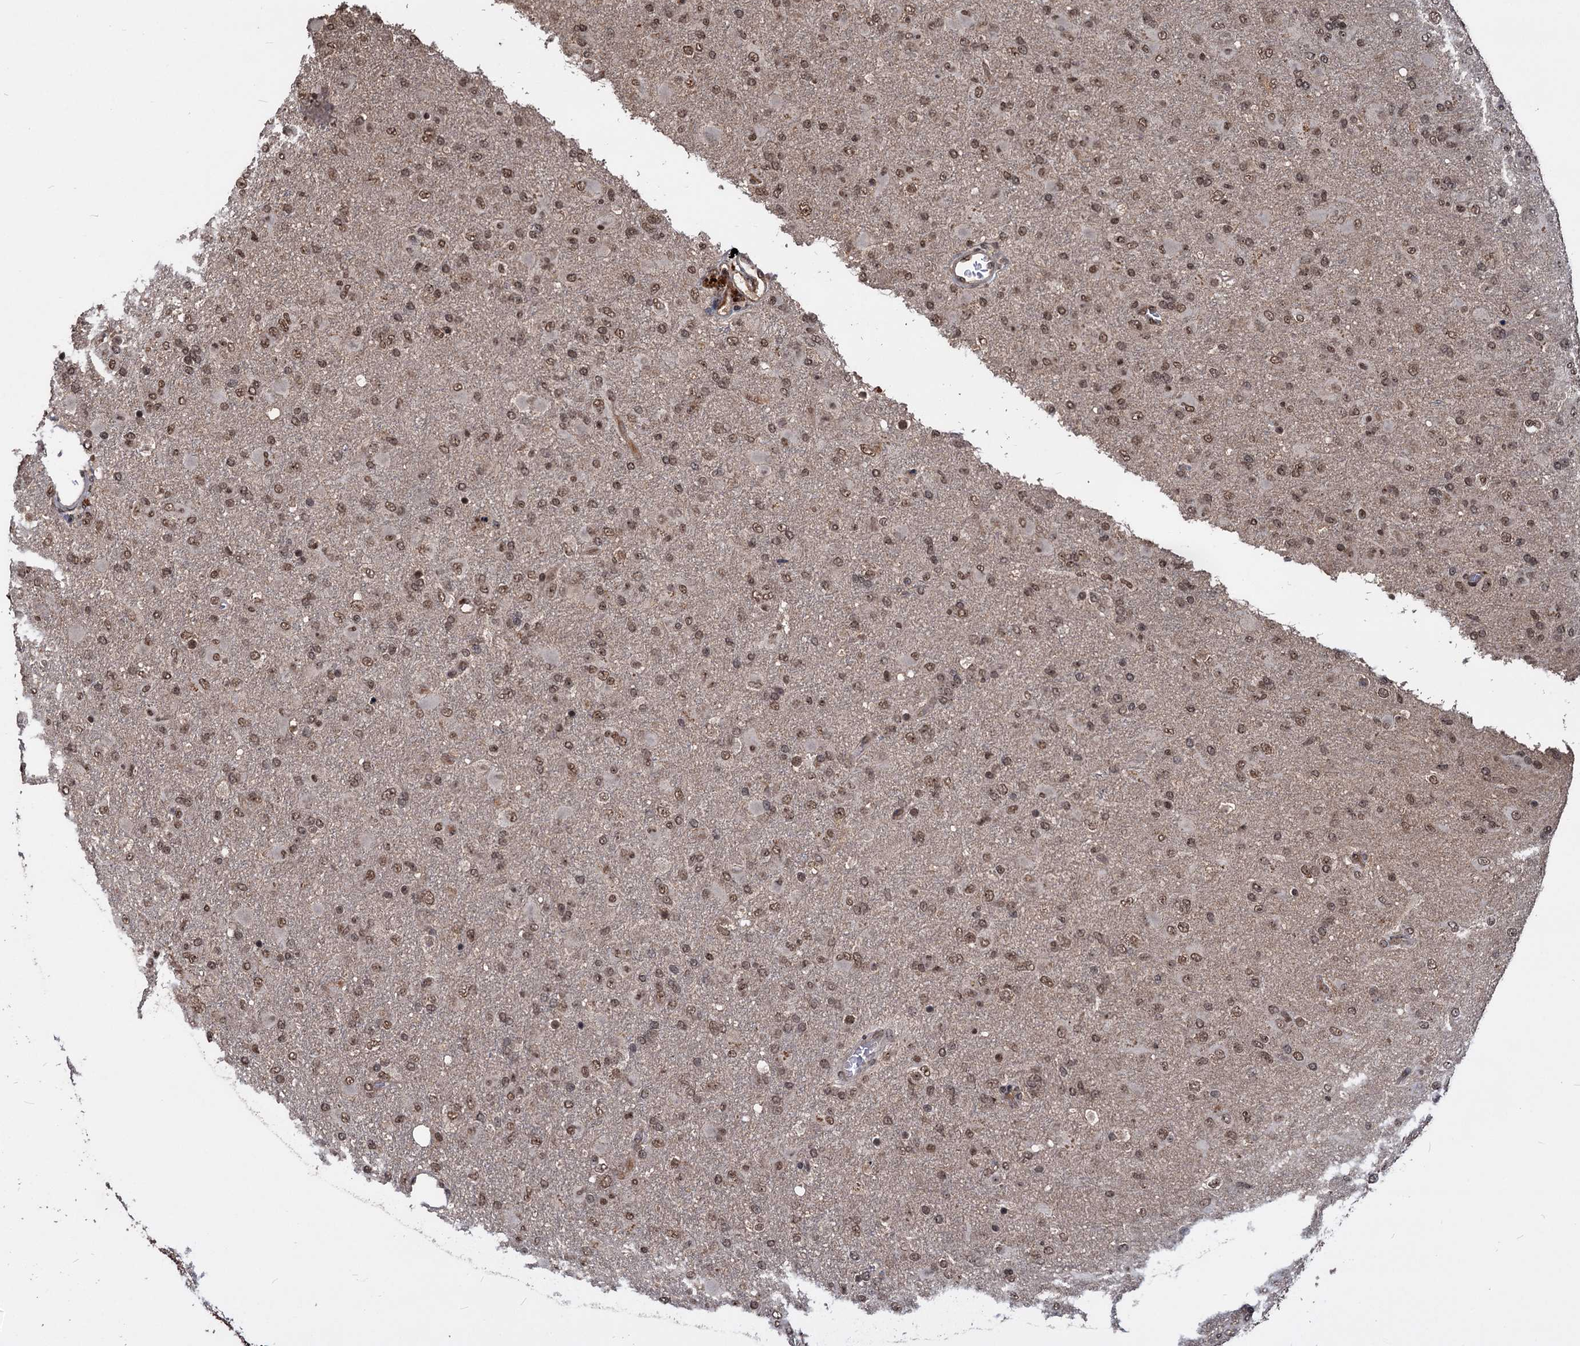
{"staining": {"intensity": "moderate", "quantity": ">75%", "location": "nuclear"}, "tissue": "glioma", "cell_type": "Tumor cells", "image_type": "cancer", "snomed": [{"axis": "morphology", "description": "Glioma, malignant, Low grade"}, {"axis": "topography", "description": "Brain"}], "caption": "A histopathology image of human glioma stained for a protein reveals moderate nuclear brown staining in tumor cells.", "gene": "FAM216B", "patient": {"sex": "male", "age": 65}}